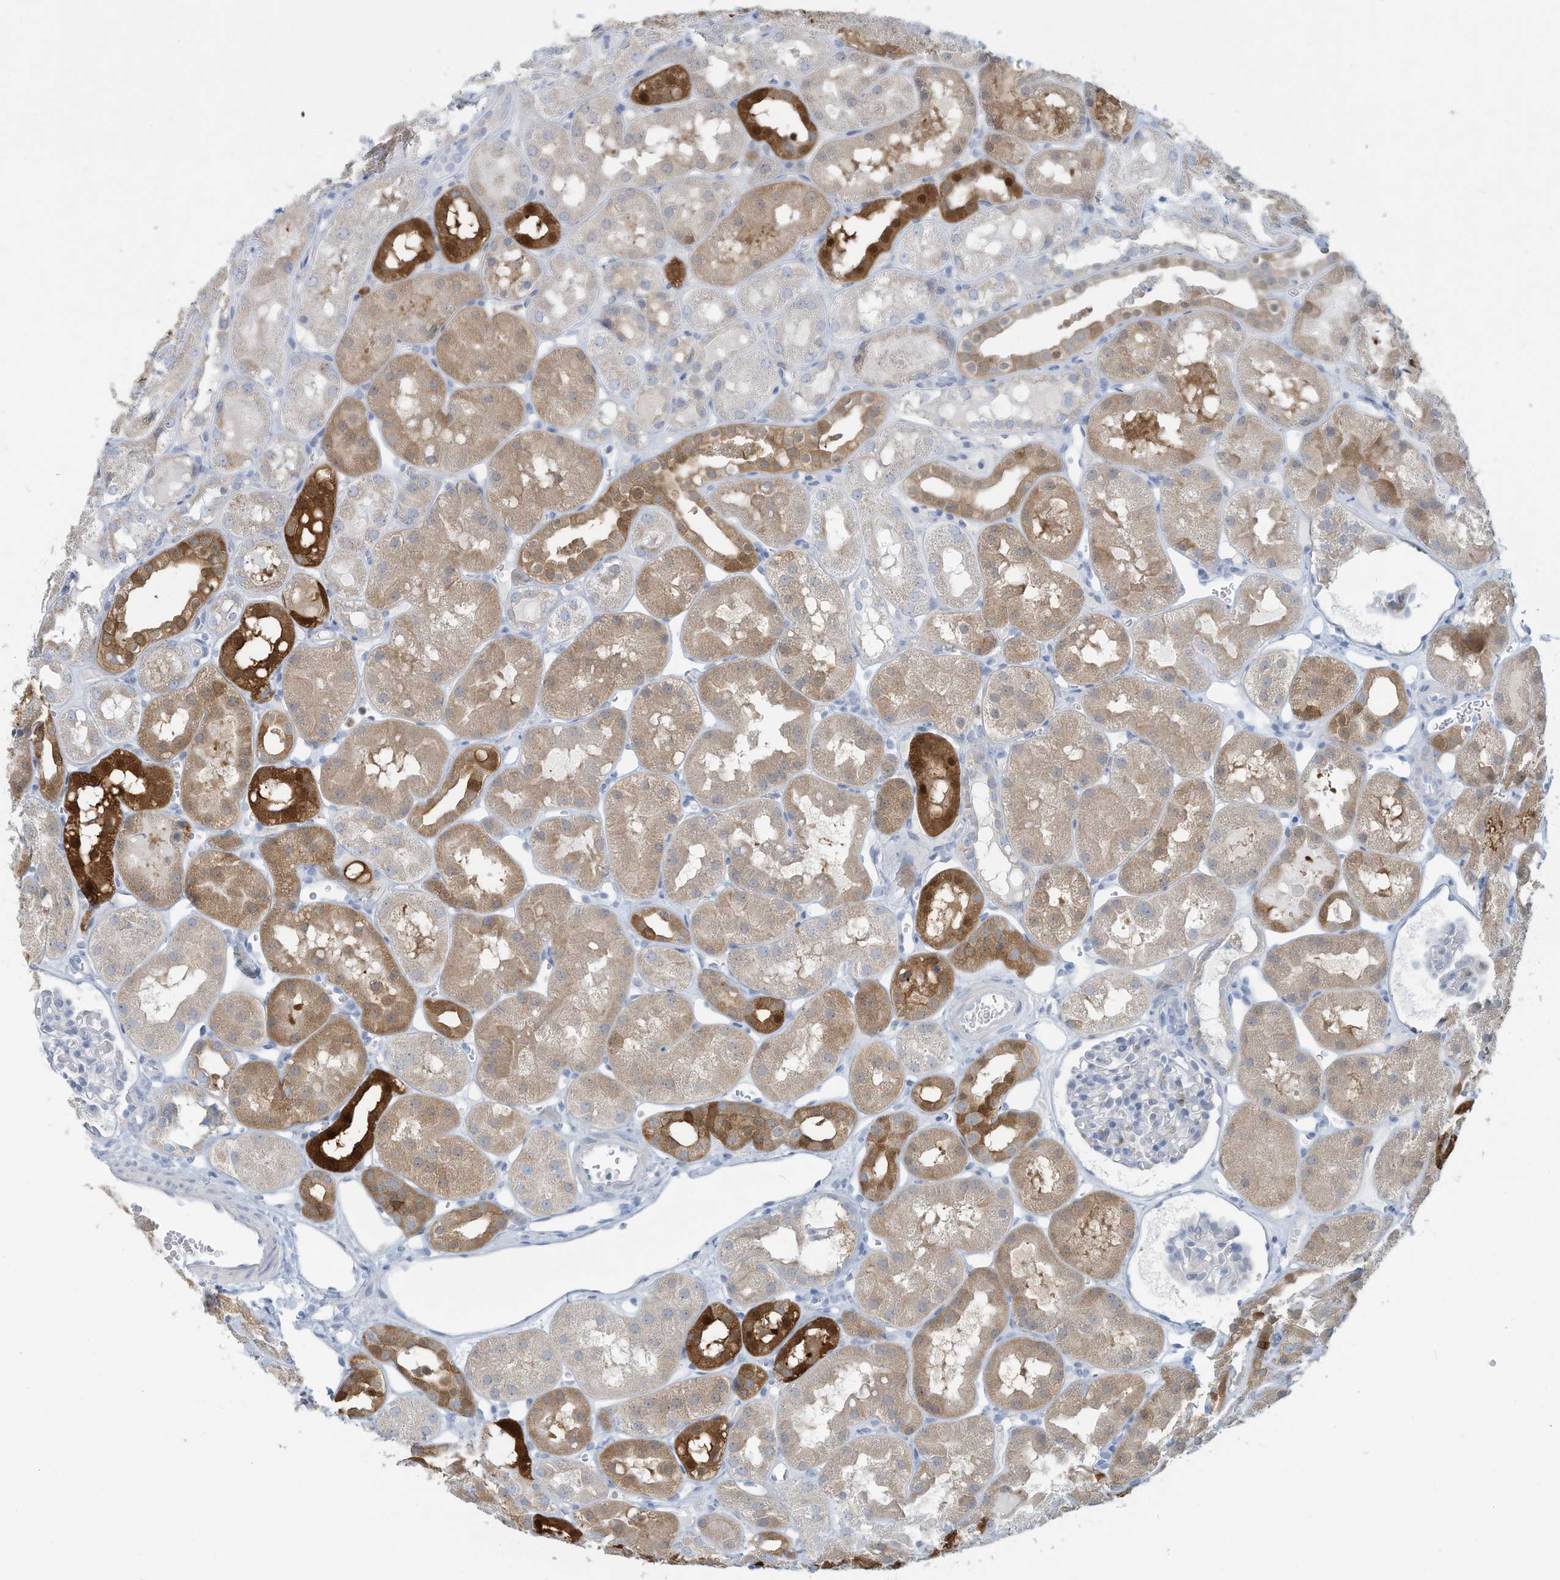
{"staining": {"intensity": "negative", "quantity": "none", "location": "none"}, "tissue": "kidney", "cell_type": "Cells in glomeruli", "image_type": "normal", "snomed": [{"axis": "morphology", "description": "Normal tissue, NOS"}, {"axis": "topography", "description": "Kidney"}], "caption": "IHC photomicrograph of normal human kidney stained for a protein (brown), which shows no staining in cells in glomeruli.", "gene": "ERI2", "patient": {"sex": "male", "age": 16}}